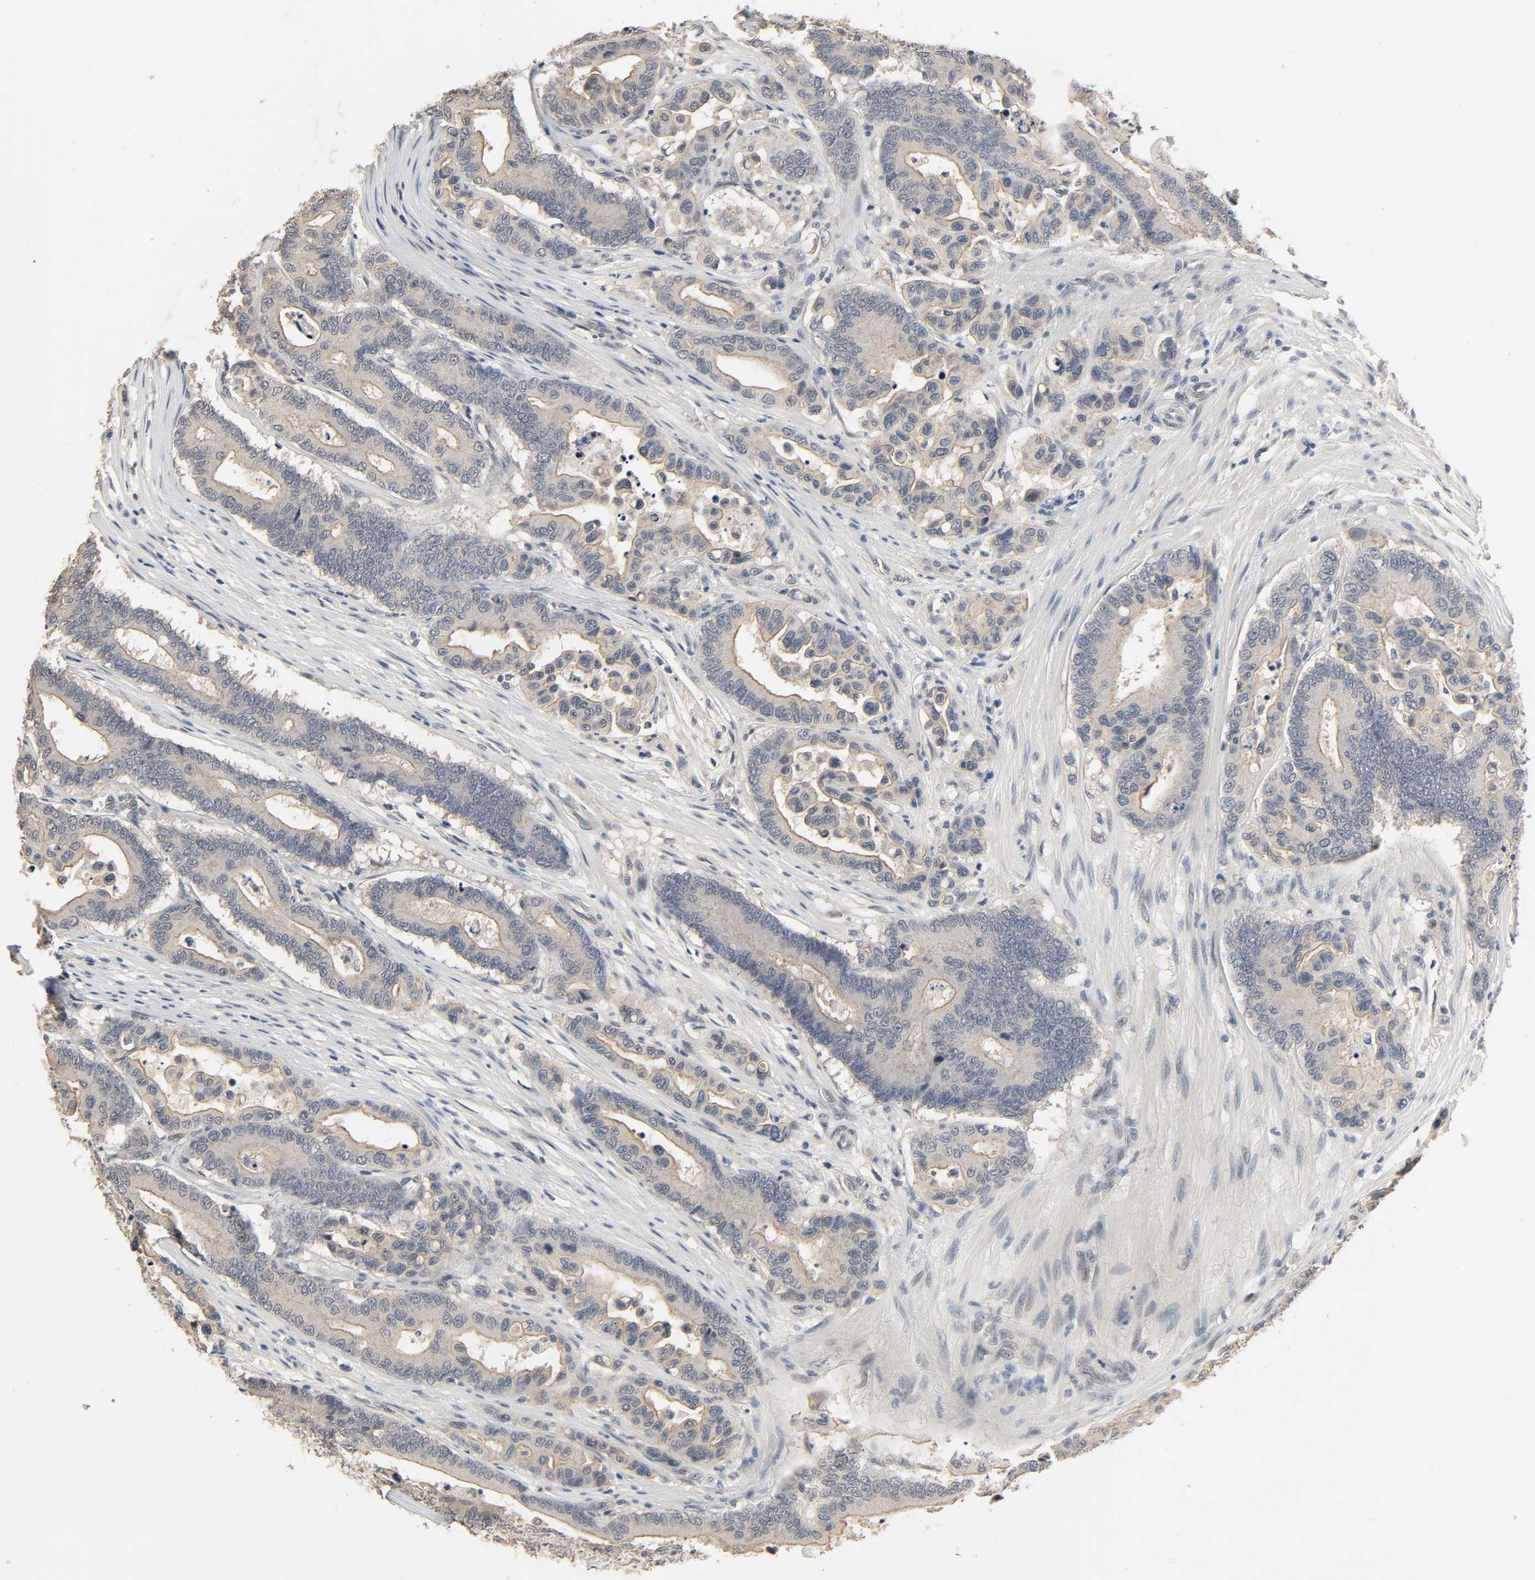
{"staining": {"intensity": "weak", "quantity": "25%-75%", "location": "cytoplasmic/membranous"}, "tissue": "colorectal cancer", "cell_type": "Tumor cells", "image_type": "cancer", "snomed": [{"axis": "morphology", "description": "Normal tissue, NOS"}, {"axis": "morphology", "description": "Adenocarcinoma, NOS"}, {"axis": "topography", "description": "Colon"}], "caption": "About 25%-75% of tumor cells in colorectal cancer exhibit weak cytoplasmic/membranous protein expression as visualized by brown immunohistochemical staining.", "gene": "MAGEA8", "patient": {"sex": "male", "age": 82}}